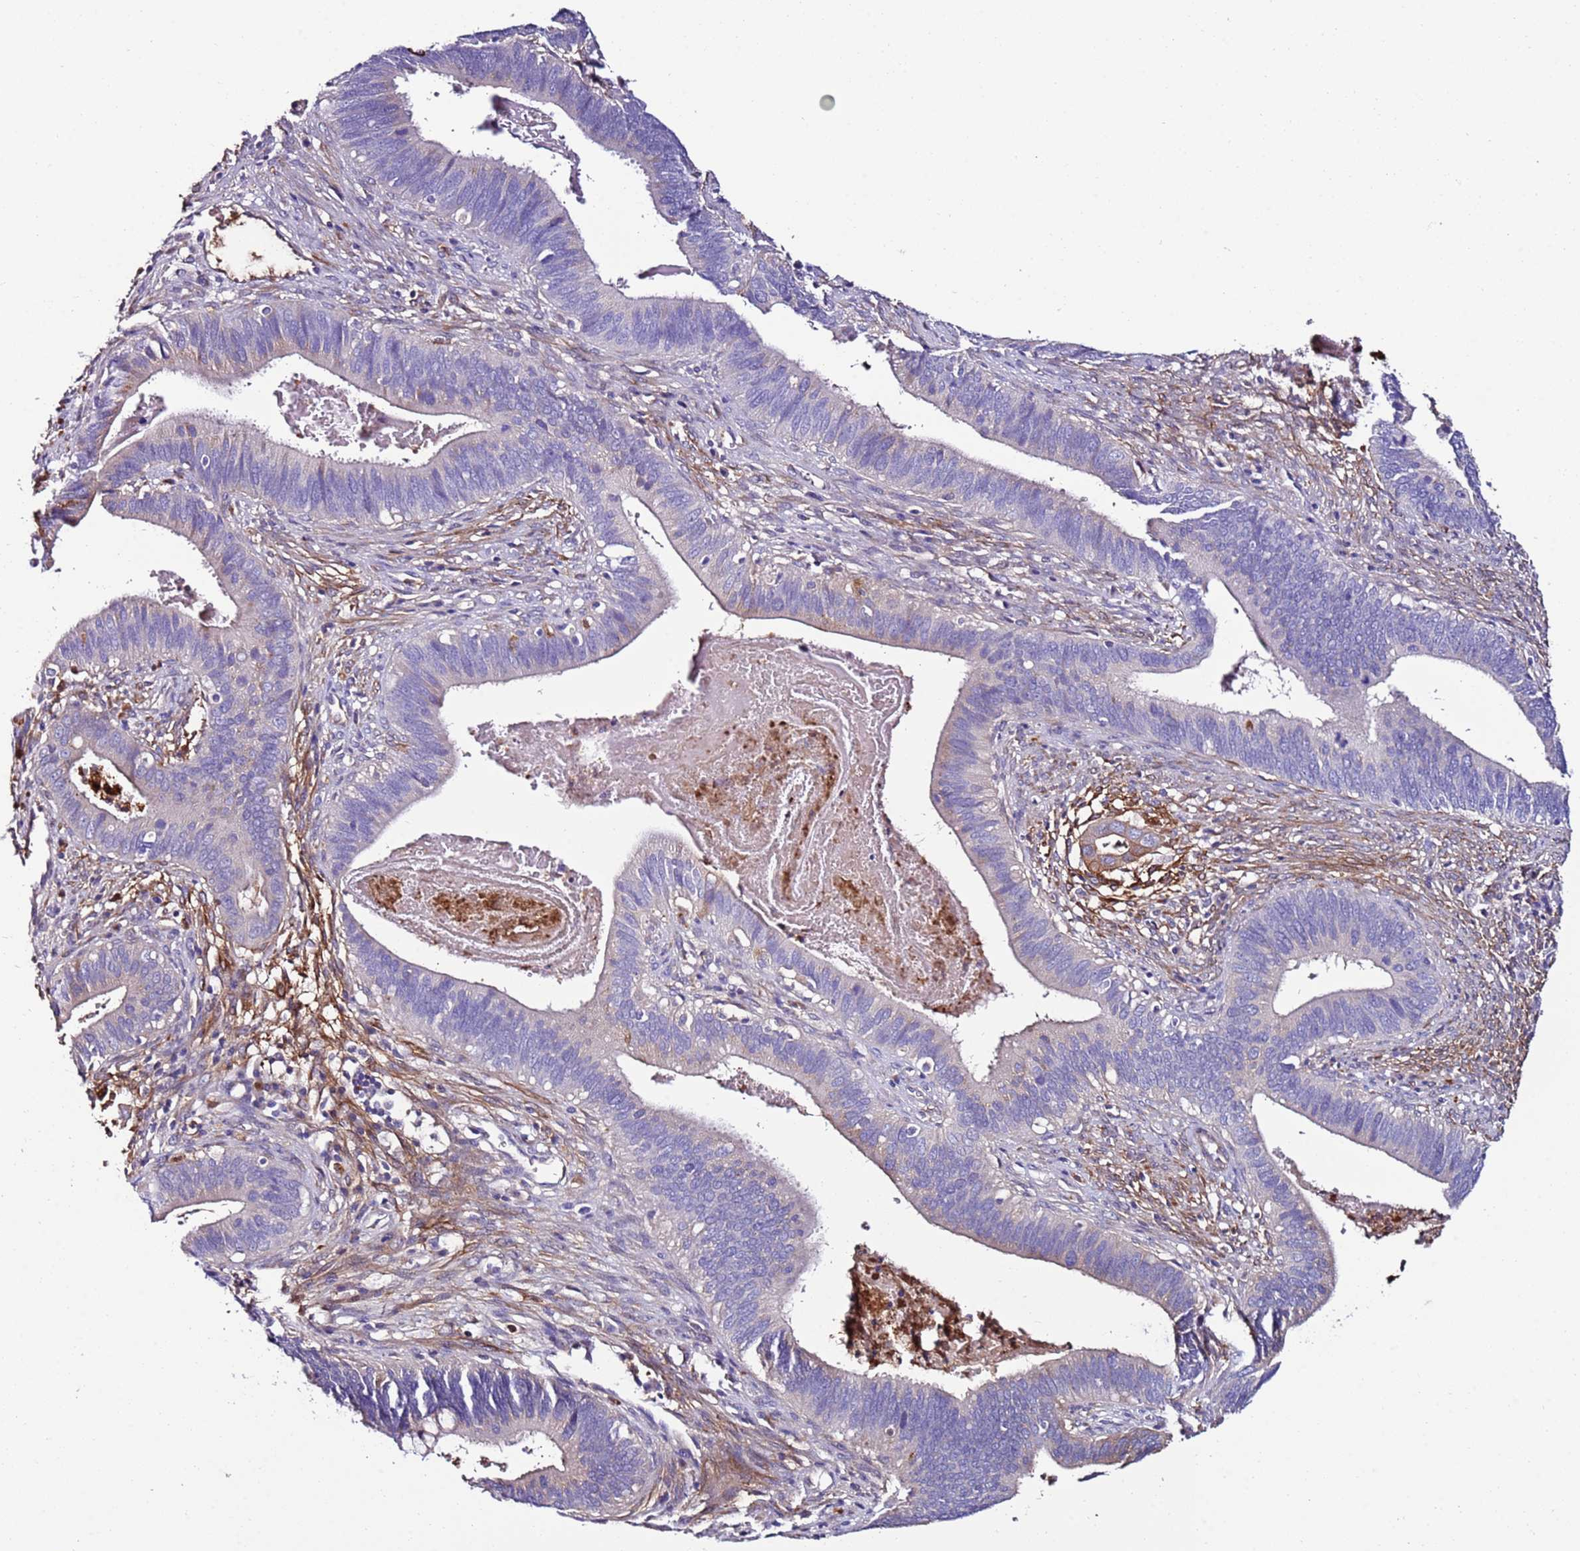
{"staining": {"intensity": "weak", "quantity": "<25%", "location": "cytoplasmic/membranous"}, "tissue": "cervical cancer", "cell_type": "Tumor cells", "image_type": "cancer", "snomed": [{"axis": "morphology", "description": "Adenocarcinoma, NOS"}, {"axis": "topography", "description": "Cervix"}], "caption": "Immunohistochemistry (IHC) histopathology image of human cervical adenocarcinoma stained for a protein (brown), which shows no staining in tumor cells.", "gene": "FAM174C", "patient": {"sex": "female", "age": 42}}